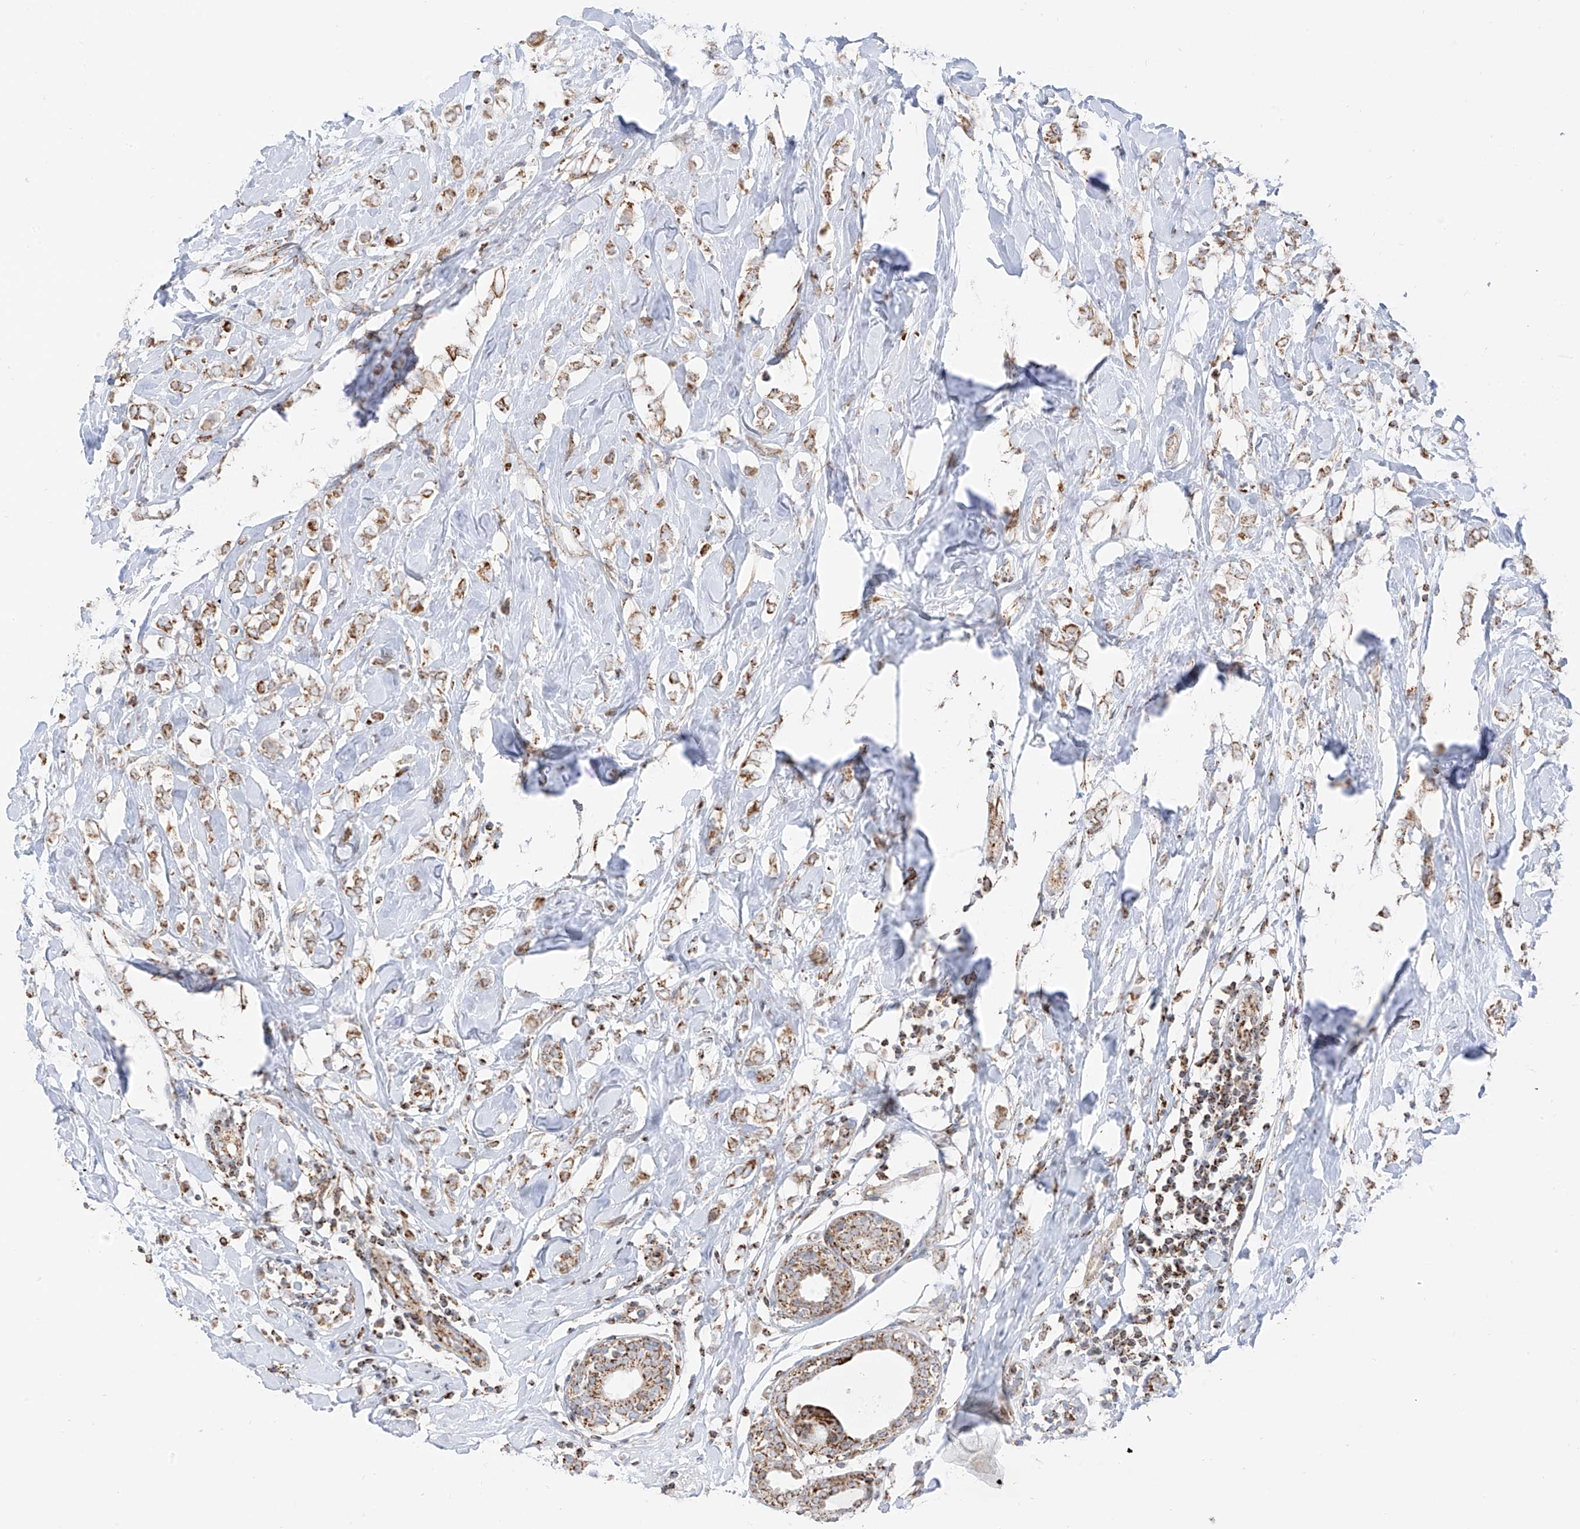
{"staining": {"intensity": "moderate", "quantity": ">75%", "location": "cytoplasmic/membranous"}, "tissue": "breast cancer", "cell_type": "Tumor cells", "image_type": "cancer", "snomed": [{"axis": "morphology", "description": "Normal tissue, NOS"}, {"axis": "morphology", "description": "Lobular carcinoma"}, {"axis": "topography", "description": "Breast"}], "caption": "Moderate cytoplasmic/membranous expression for a protein is appreciated in about >75% of tumor cells of breast lobular carcinoma using IHC.", "gene": "ETHE1", "patient": {"sex": "female", "age": 47}}